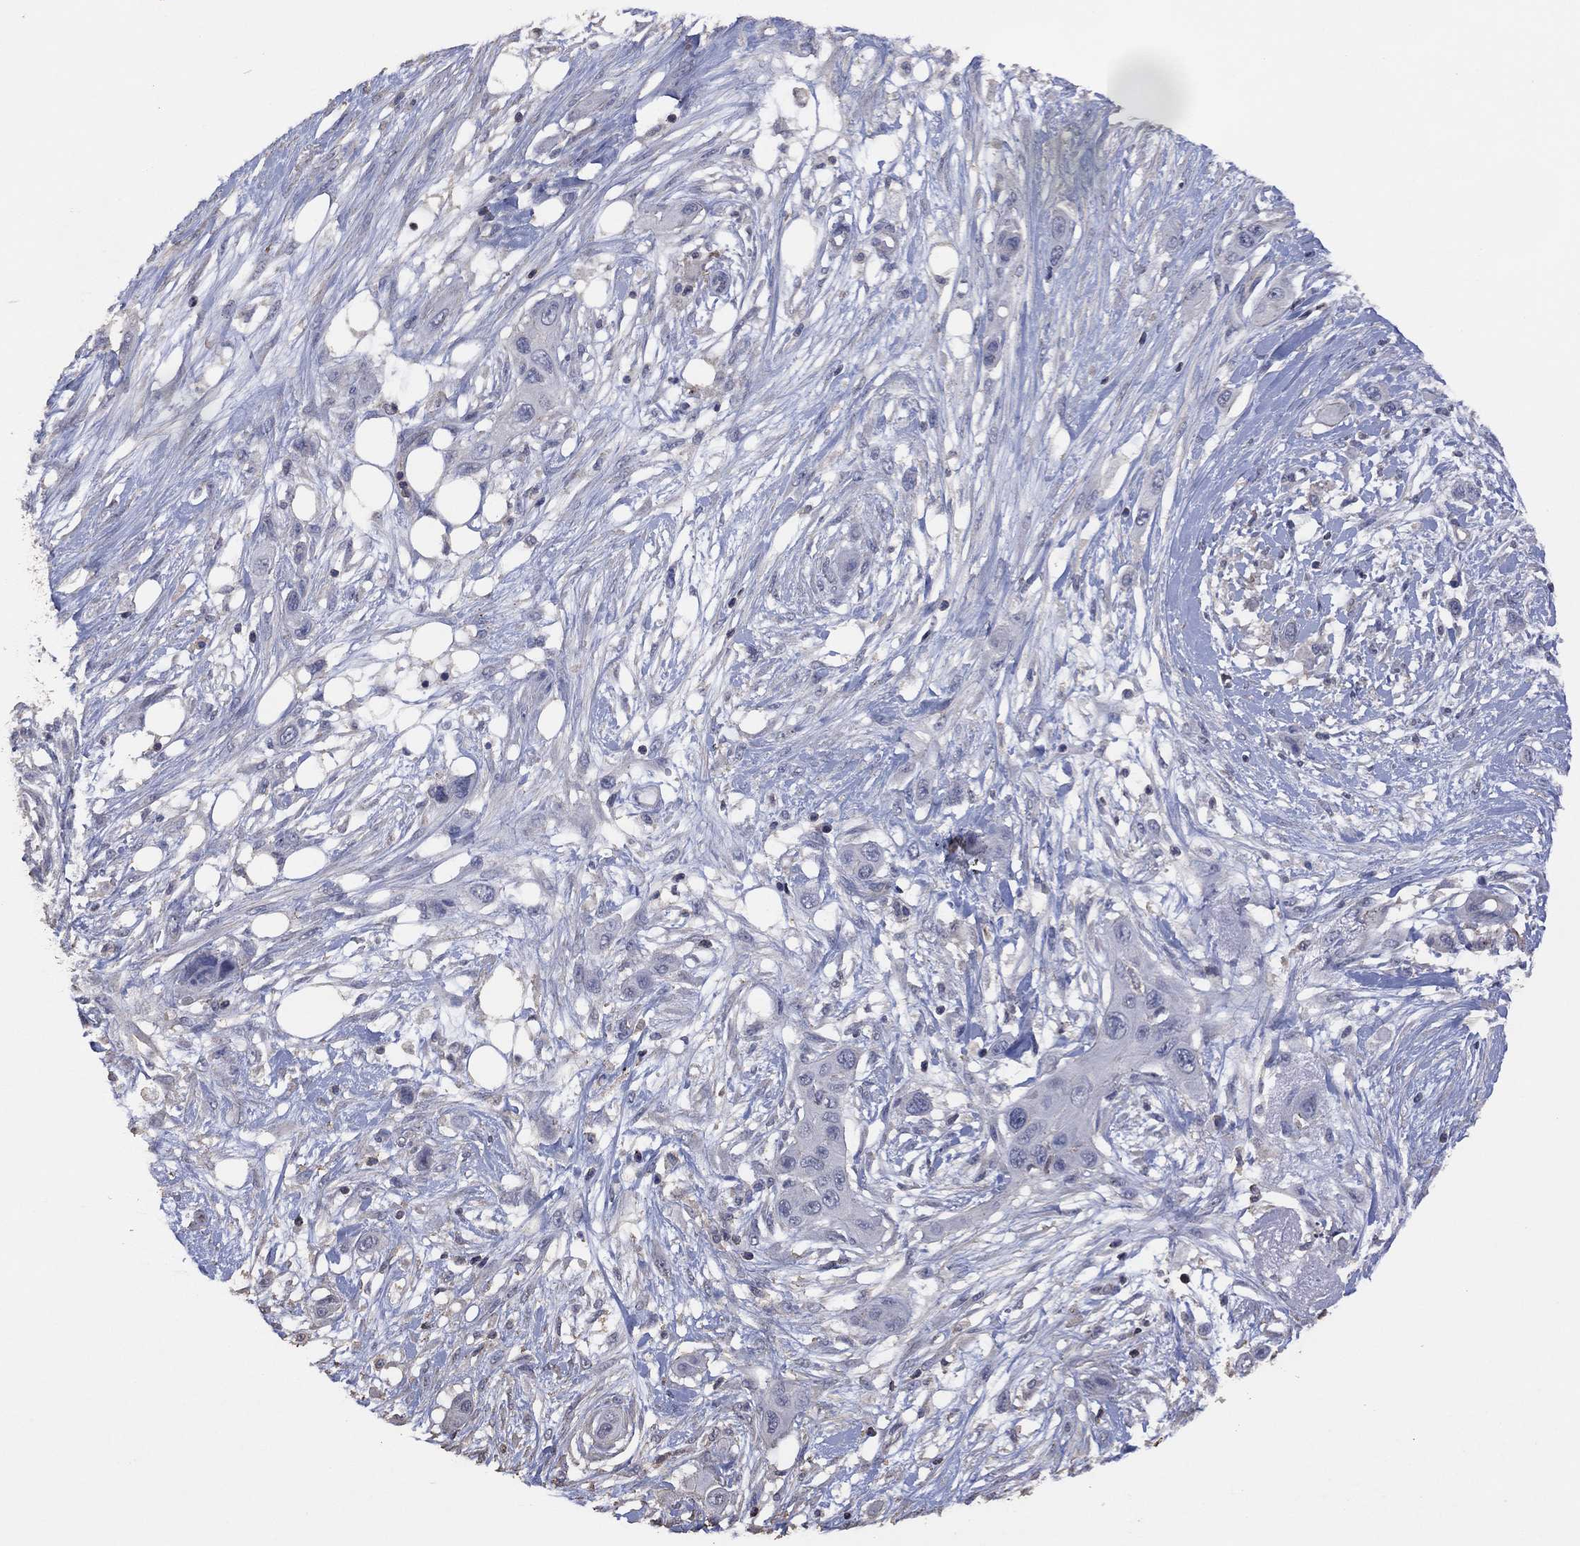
{"staining": {"intensity": "negative", "quantity": "none", "location": "none"}, "tissue": "skin cancer", "cell_type": "Tumor cells", "image_type": "cancer", "snomed": [{"axis": "morphology", "description": "Squamous cell carcinoma, NOS"}, {"axis": "topography", "description": "Skin"}], "caption": "This is a image of immunohistochemistry (IHC) staining of squamous cell carcinoma (skin), which shows no staining in tumor cells.", "gene": "ADPRHL1", "patient": {"sex": "male", "age": 79}}